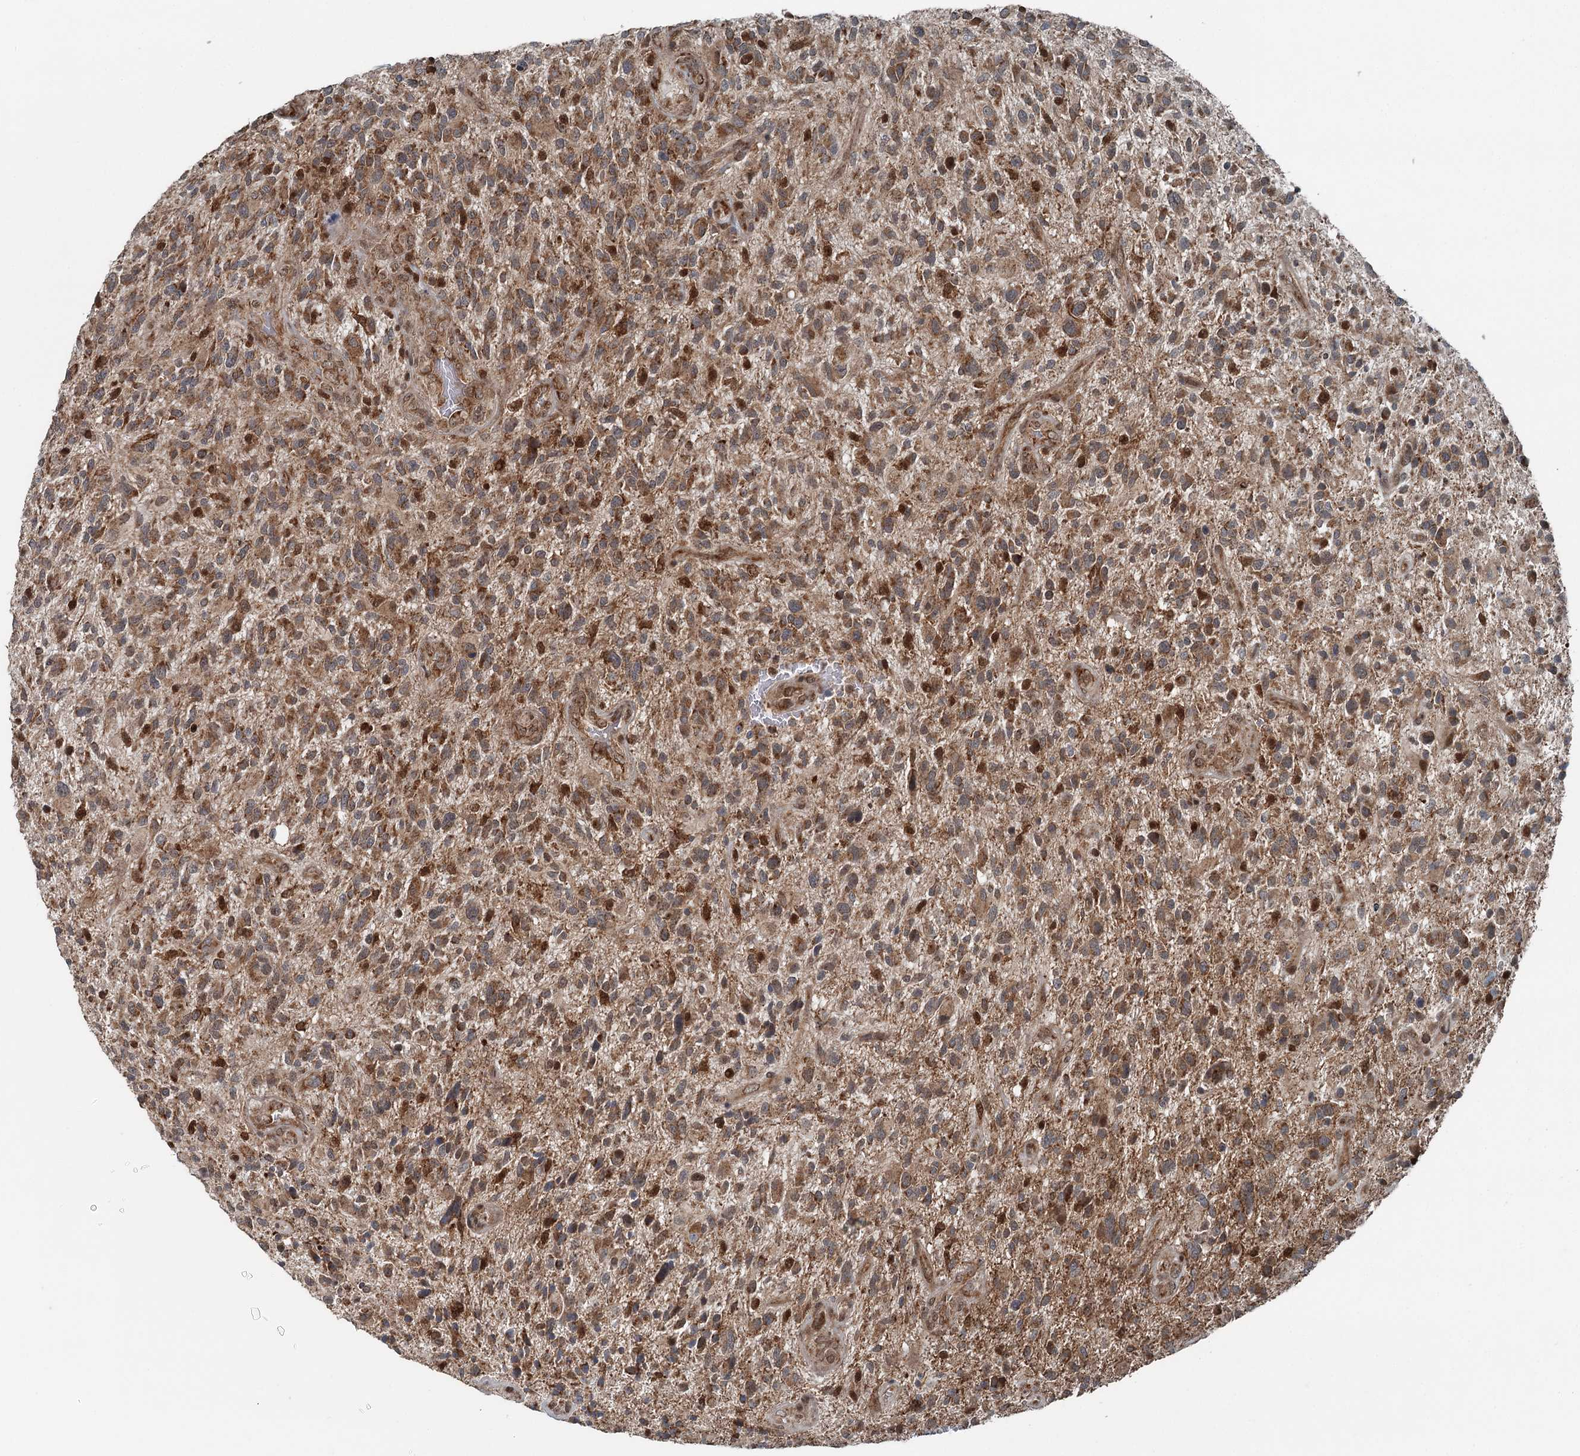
{"staining": {"intensity": "moderate", "quantity": ">75%", "location": "cytoplasmic/membranous"}, "tissue": "glioma", "cell_type": "Tumor cells", "image_type": "cancer", "snomed": [{"axis": "morphology", "description": "Glioma, malignant, High grade"}, {"axis": "topography", "description": "Brain"}], "caption": "There is medium levels of moderate cytoplasmic/membranous staining in tumor cells of glioma, as demonstrated by immunohistochemical staining (brown color).", "gene": "WAPL", "patient": {"sex": "male", "age": 47}}